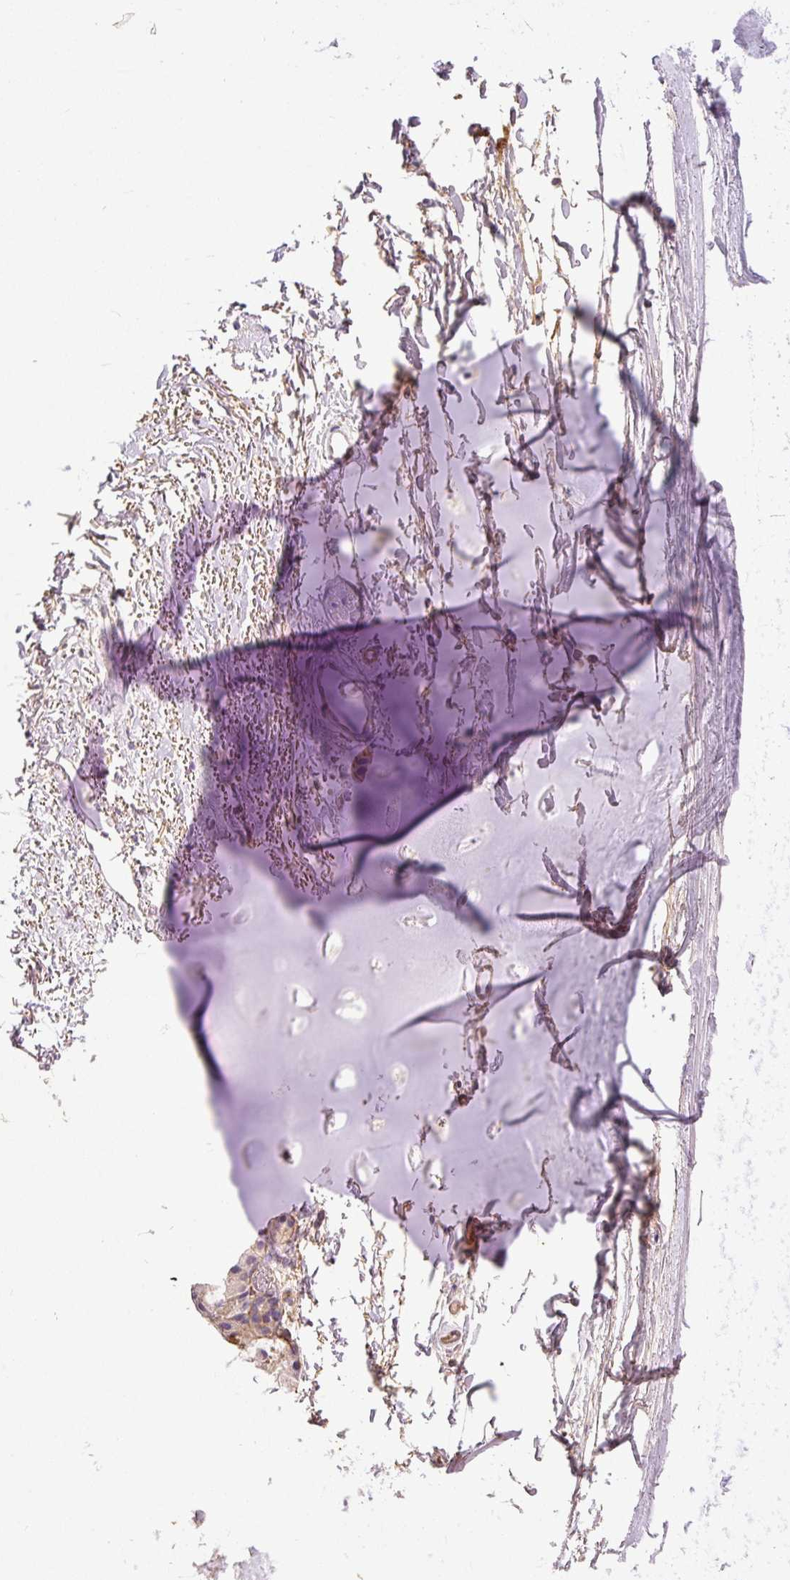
{"staining": {"intensity": "negative", "quantity": "none", "location": "none"}, "tissue": "soft tissue", "cell_type": "Chondrocytes", "image_type": "normal", "snomed": [{"axis": "morphology", "description": "Normal tissue, NOS"}, {"axis": "topography", "description": "Cartilage tissue"}, {"axis": "topography", "description": "Nasopharynx"}], "caption": "Micrograph shows no significant protein expression in chondrocytes of normal soft tissue. (Stains: DAB immunohistochemistry (IHC) with hematoxylin counter stain, Microscopy: brightfield microscopy at high magnification).", "gene": "DAPK1", "patient": {"sex": "male", "age": 56}}